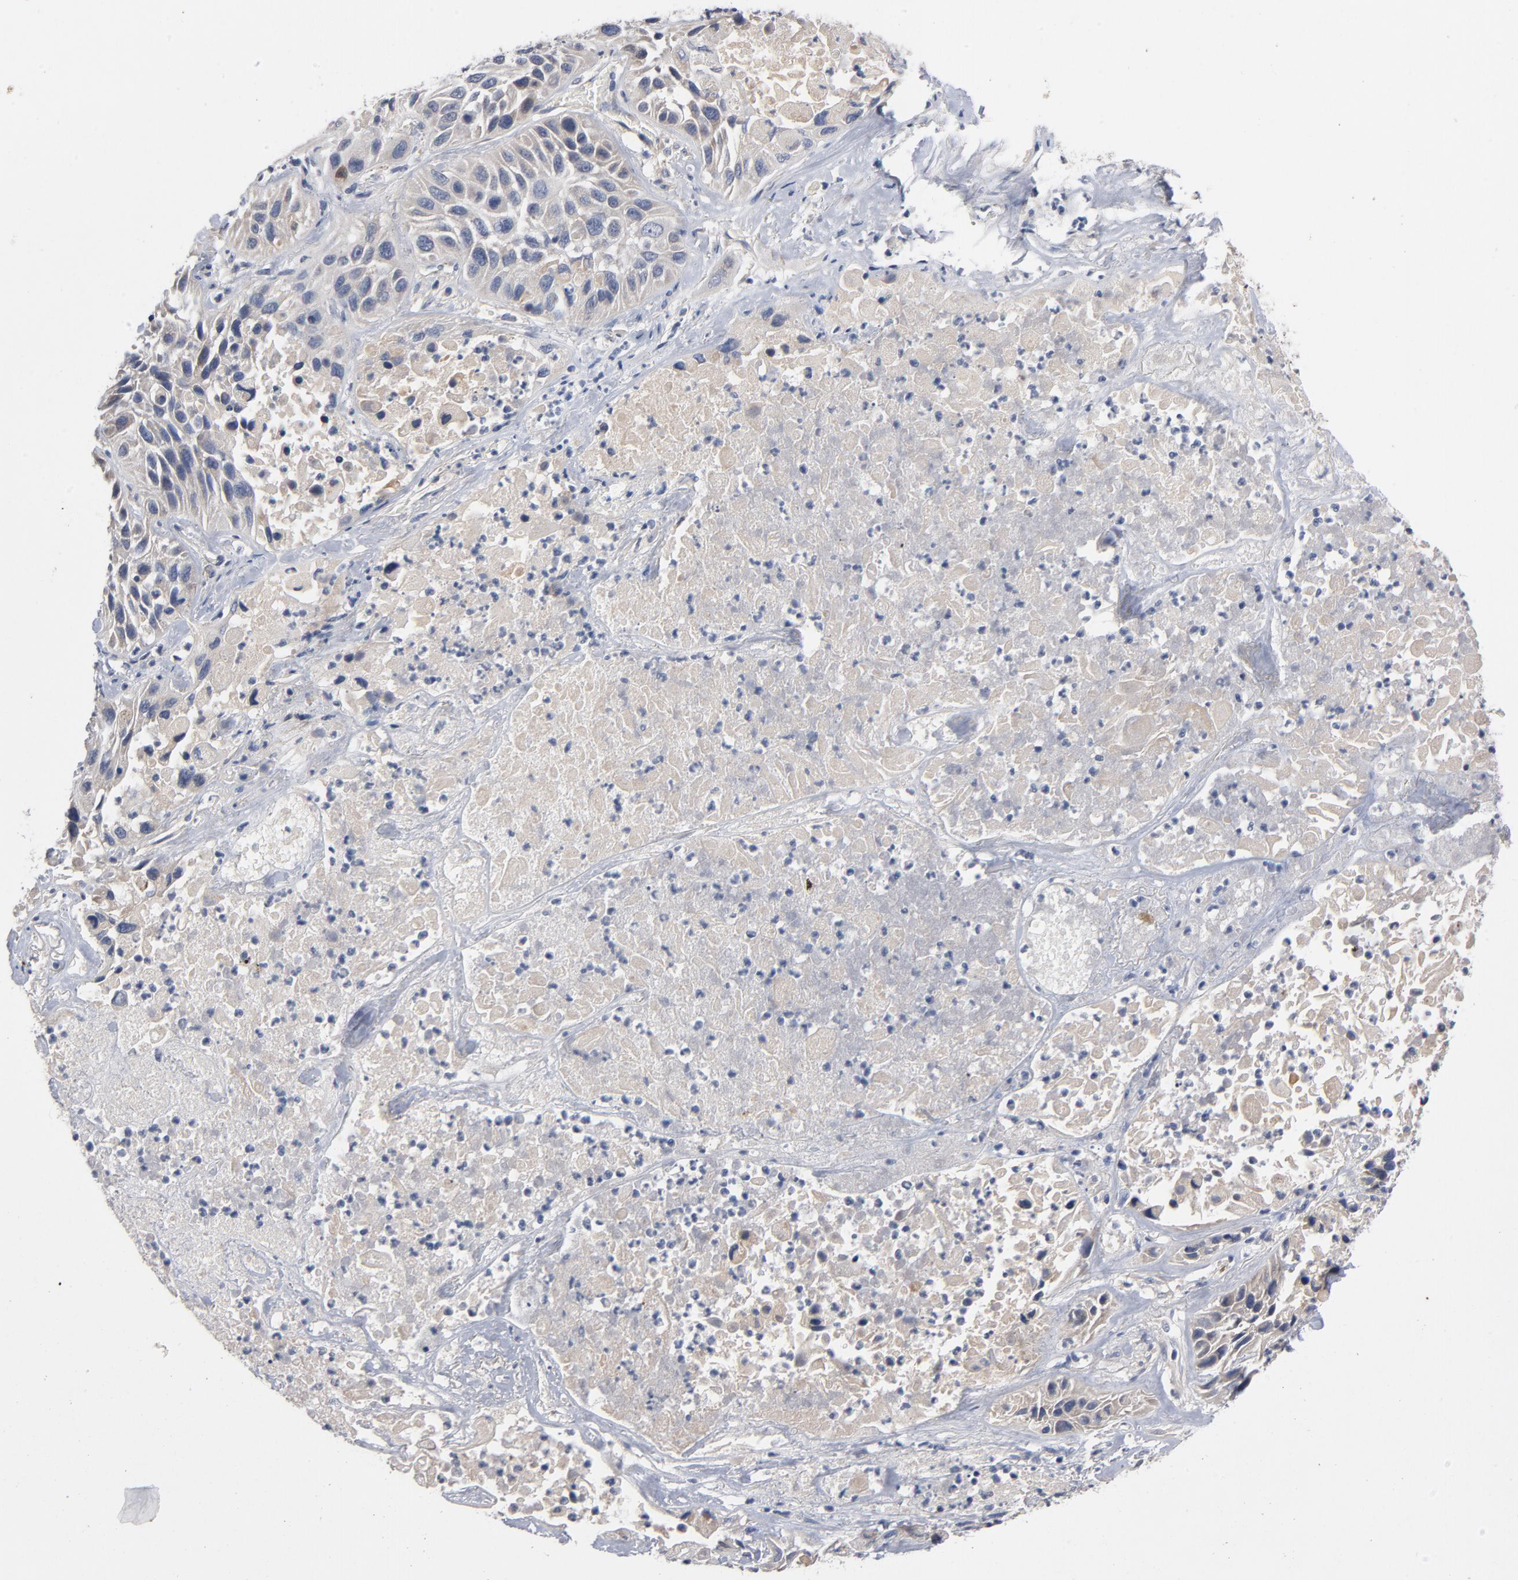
{"staining": {"intensity": "weak", "quantity": "25%-75%", "location": "cytoplasmic/membranous"}, "tissue": "lung cancer", "cell_type": "Tumor cells", "image_type": "cancer", "snomed": [{"axis": "morphology", "description": "Squamous cell carcinoma, NOS"}, {"axis": "topography", "description": "Lung"}], "caption": "Lung cancer tissue shows weak cytoplasmic/membranous staining in about 25%-75% of tumor cells, visualized by immunohistochemistry.", "gene": "CCDC134", "patient": {"sex": "female", "age": 76}}